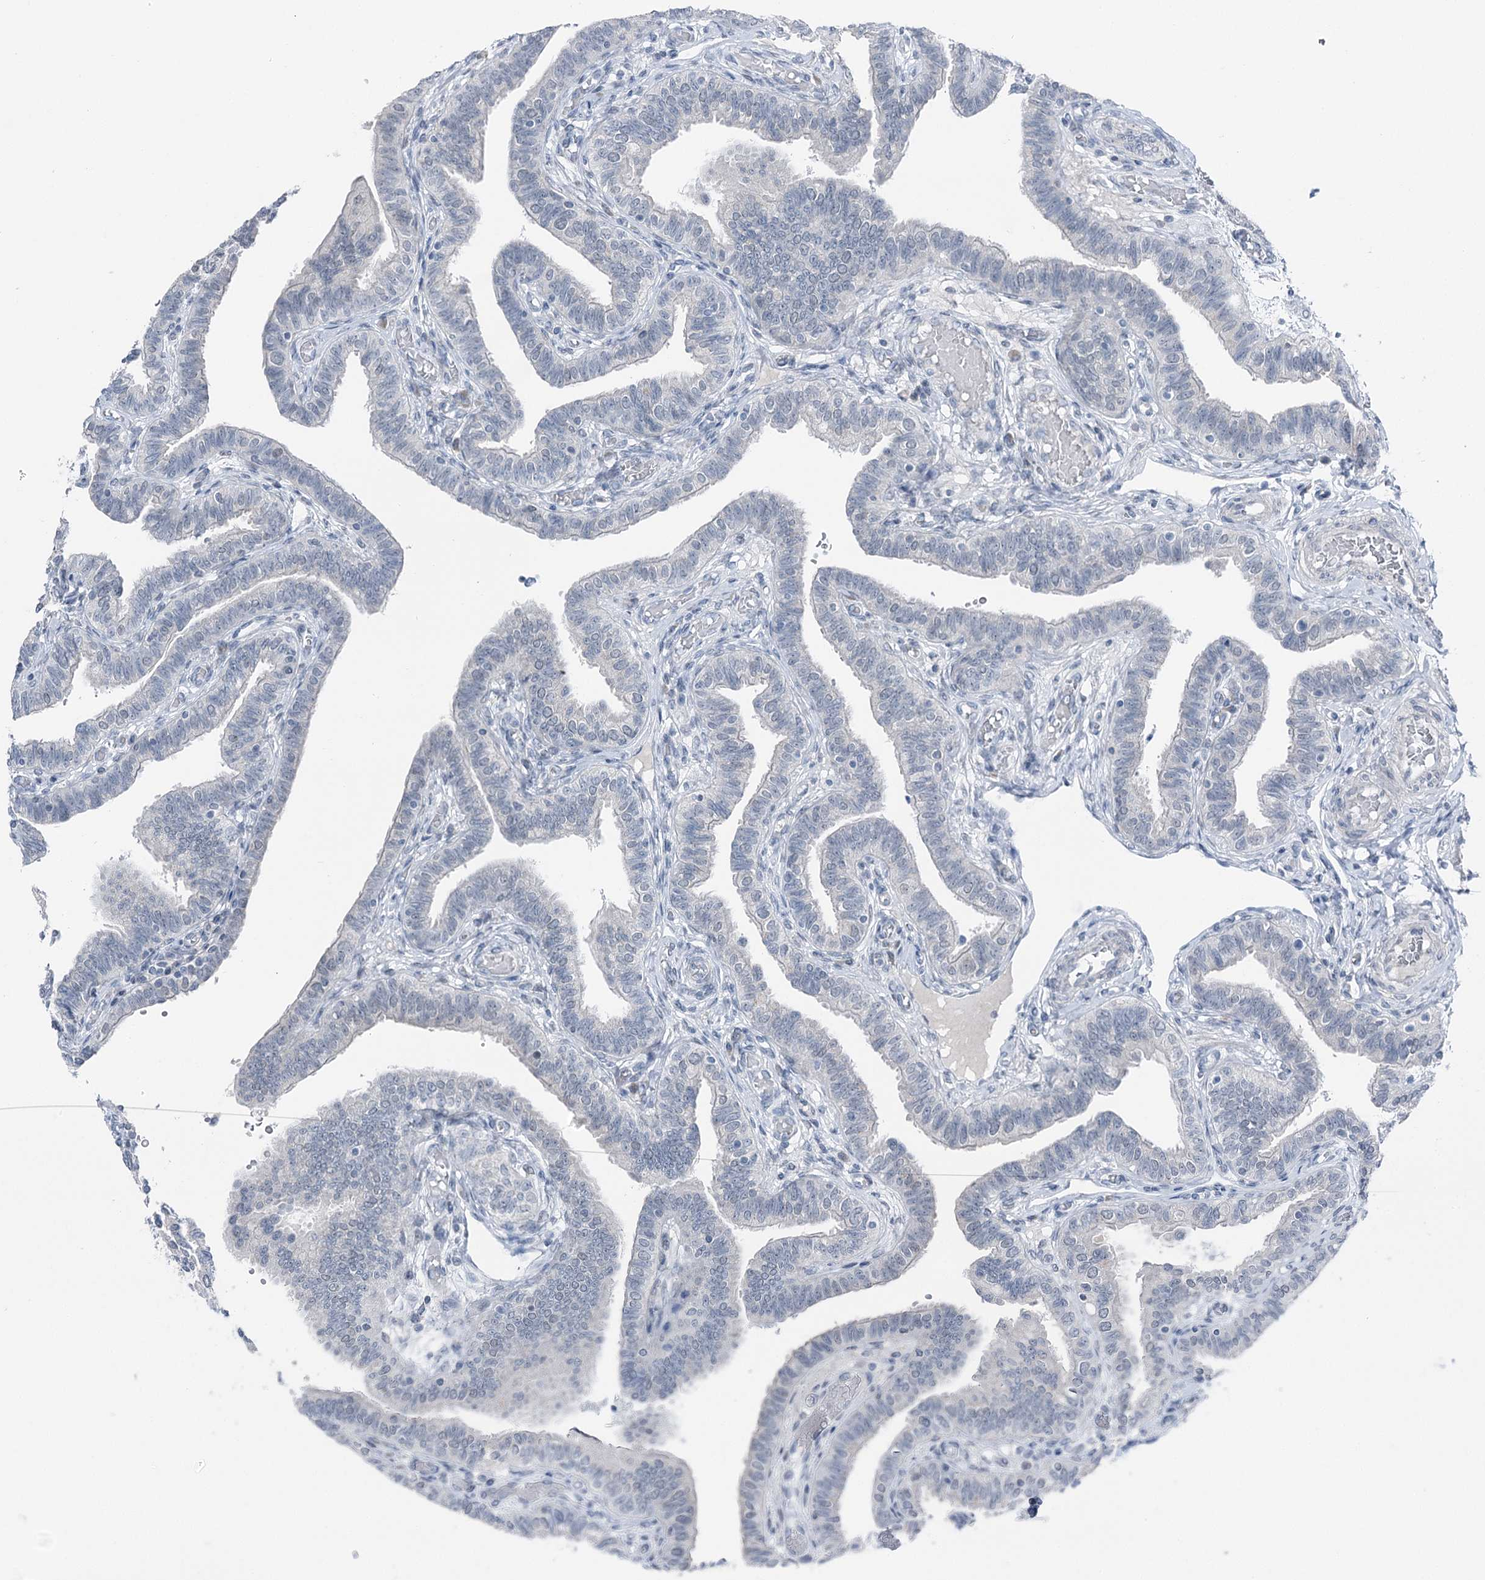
{"staining": {"intensity": "negative", "quantity": "none", "location": "none"}, "tissue": "fallopian tube", "cell_type": "Glandular cells", "image_type": "normal", "snomed": [{"axis": "morphology", "description": "Normal tissue, NOS"}, {"axis": "topography", "description": "Fallopian tube"}], "caption": "Photomicrograph shows no protein staining in glandular cells of unremarkable fallopian tube. (Brightfield microscopy of DAB (3,3'-diaminobenzidine) immunohistochemistry (IHC) at high magnification).", "gene": "STEEP1", "patient": {"sex": "female", "age": 39}}